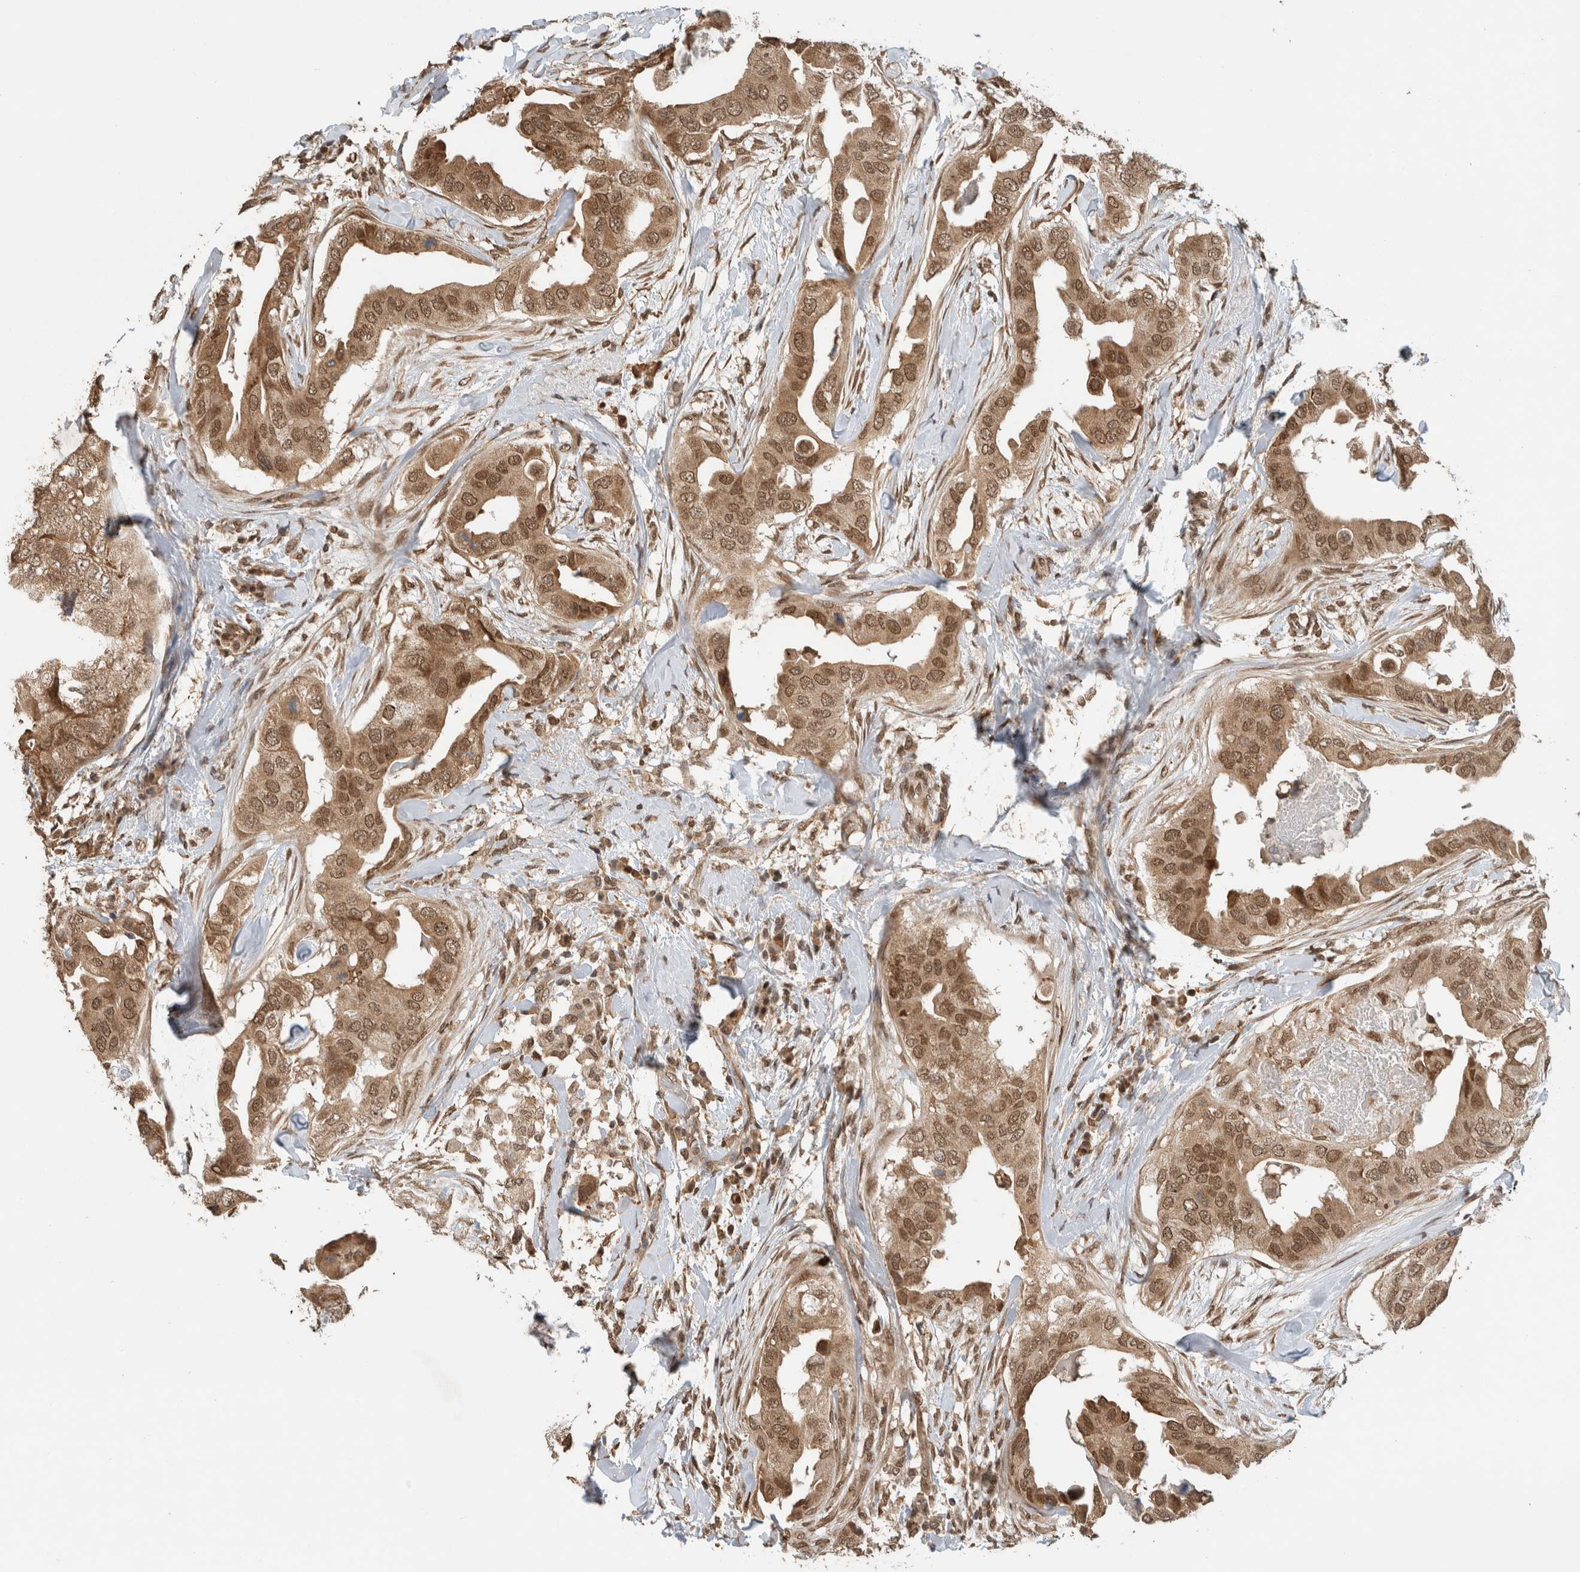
{"staining": {"intensity": "moderate", "quantity": ">75%", "location": "cytoplasmic/membranous,nuclear"}, "tissue": "breast cancer", "cell_type": "Tumor cells", "image_type": "cancer", "snomed": [{"axis": "morphology", "description": "Duct carcinoma"}, {"axis": "topography", "description": "Breast"}], "caption": "Tumor cells display medium levels of moderate cytoplasmic/membranous and nuclear expression in about >75% of cells in human infiltrating ductal carcinoma (breast).", "gene": "C1orf21", "patient": {"sex": "female", "age": 40}}